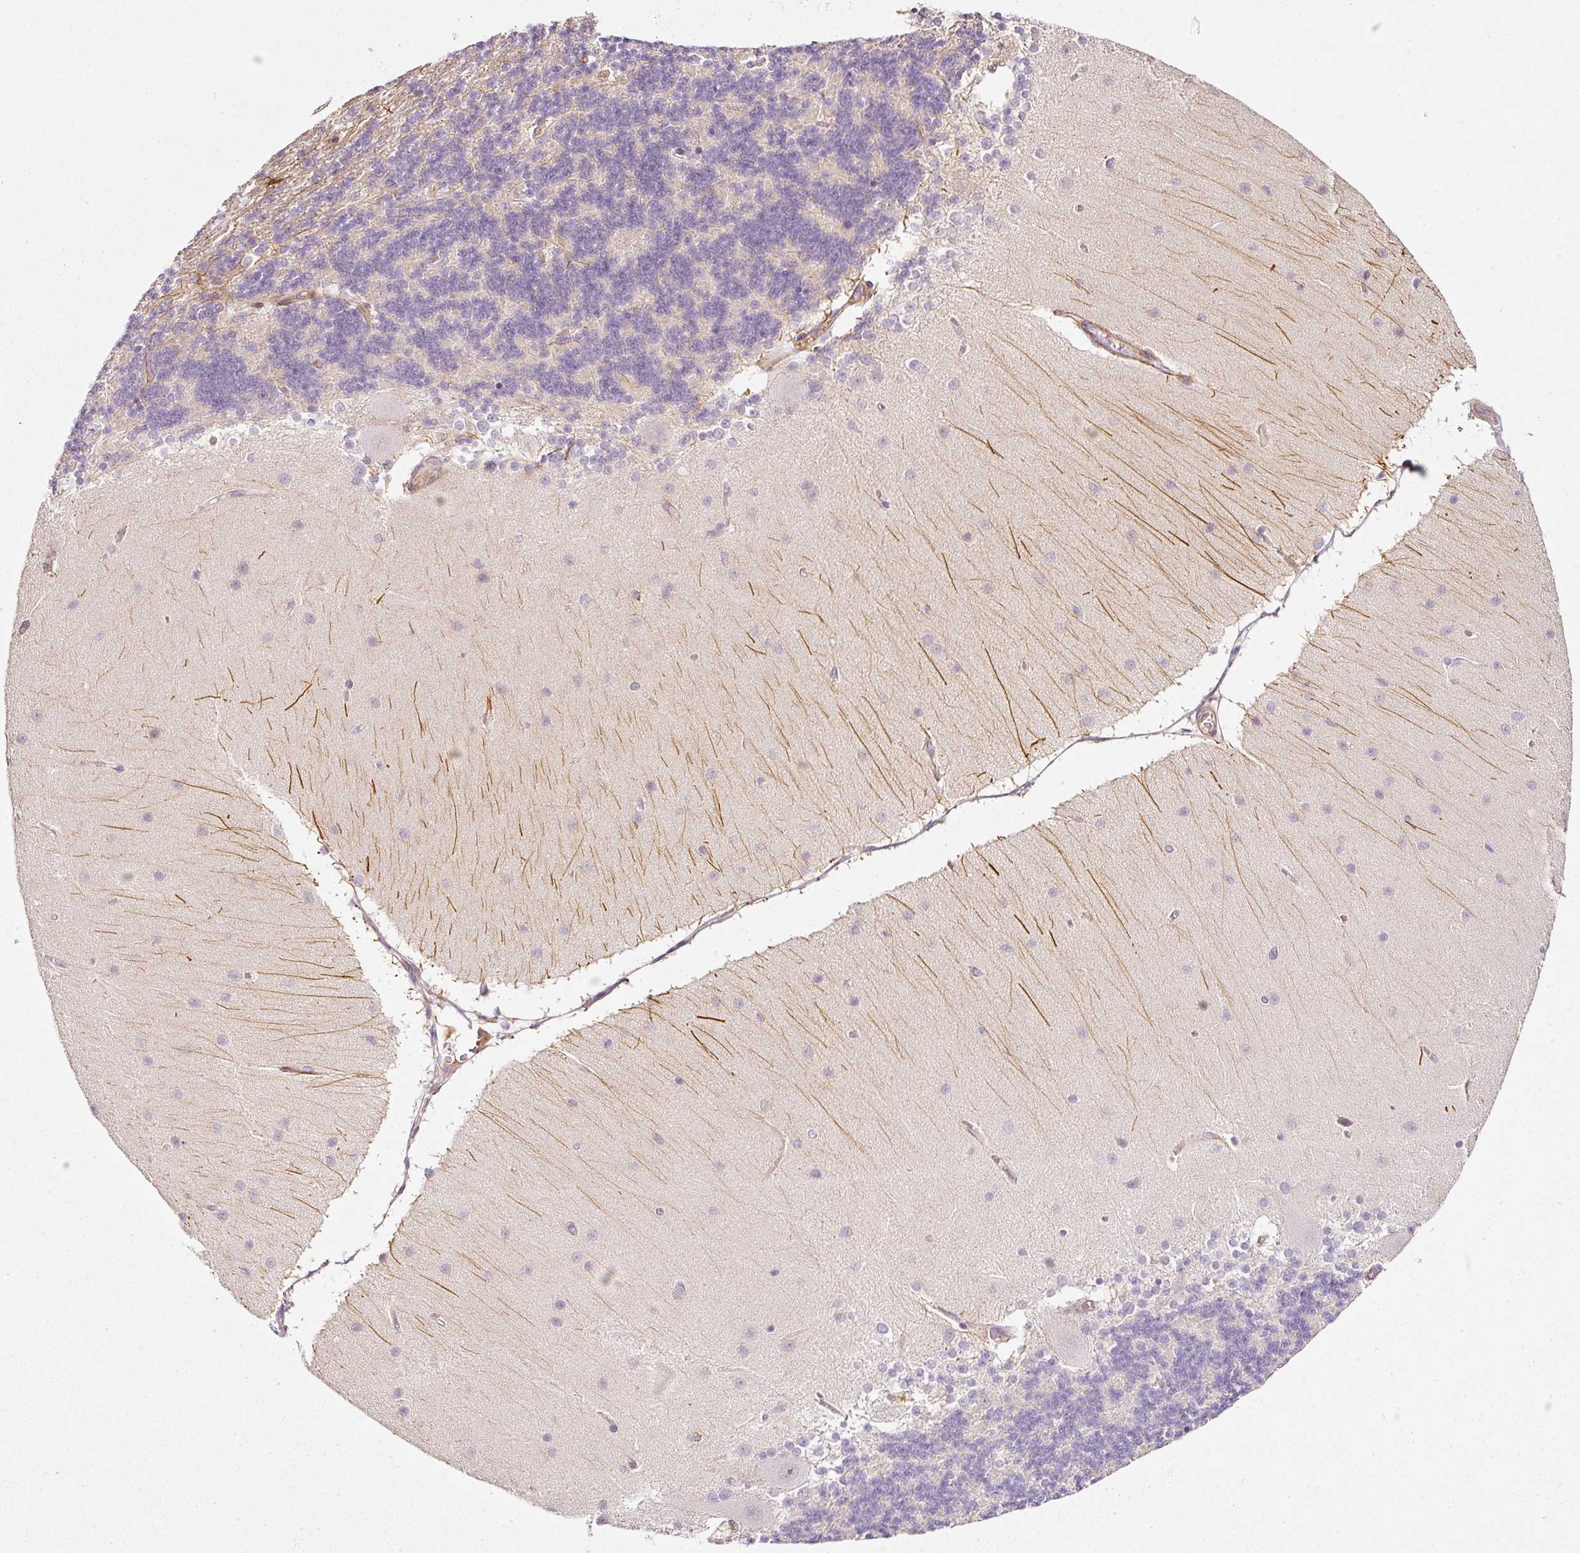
{"staining": {"intensity": "negative", "quantity": "none", "location": "none"}, "tissue": "cerebellum", "cell_type": "Cells in granular layer", "image_type": "normal", "snomed": [{"axis": "morphology", "description": "Normal tissue, NOS"}, {"axis": "topography", "description": "Cerebellum"}], "caption": "The image demonstrates no significant positivity in cells in granular layer of cerebellum.", "gene": "TOGARAM1", "patient": {"sex": "female", "age": 54}}